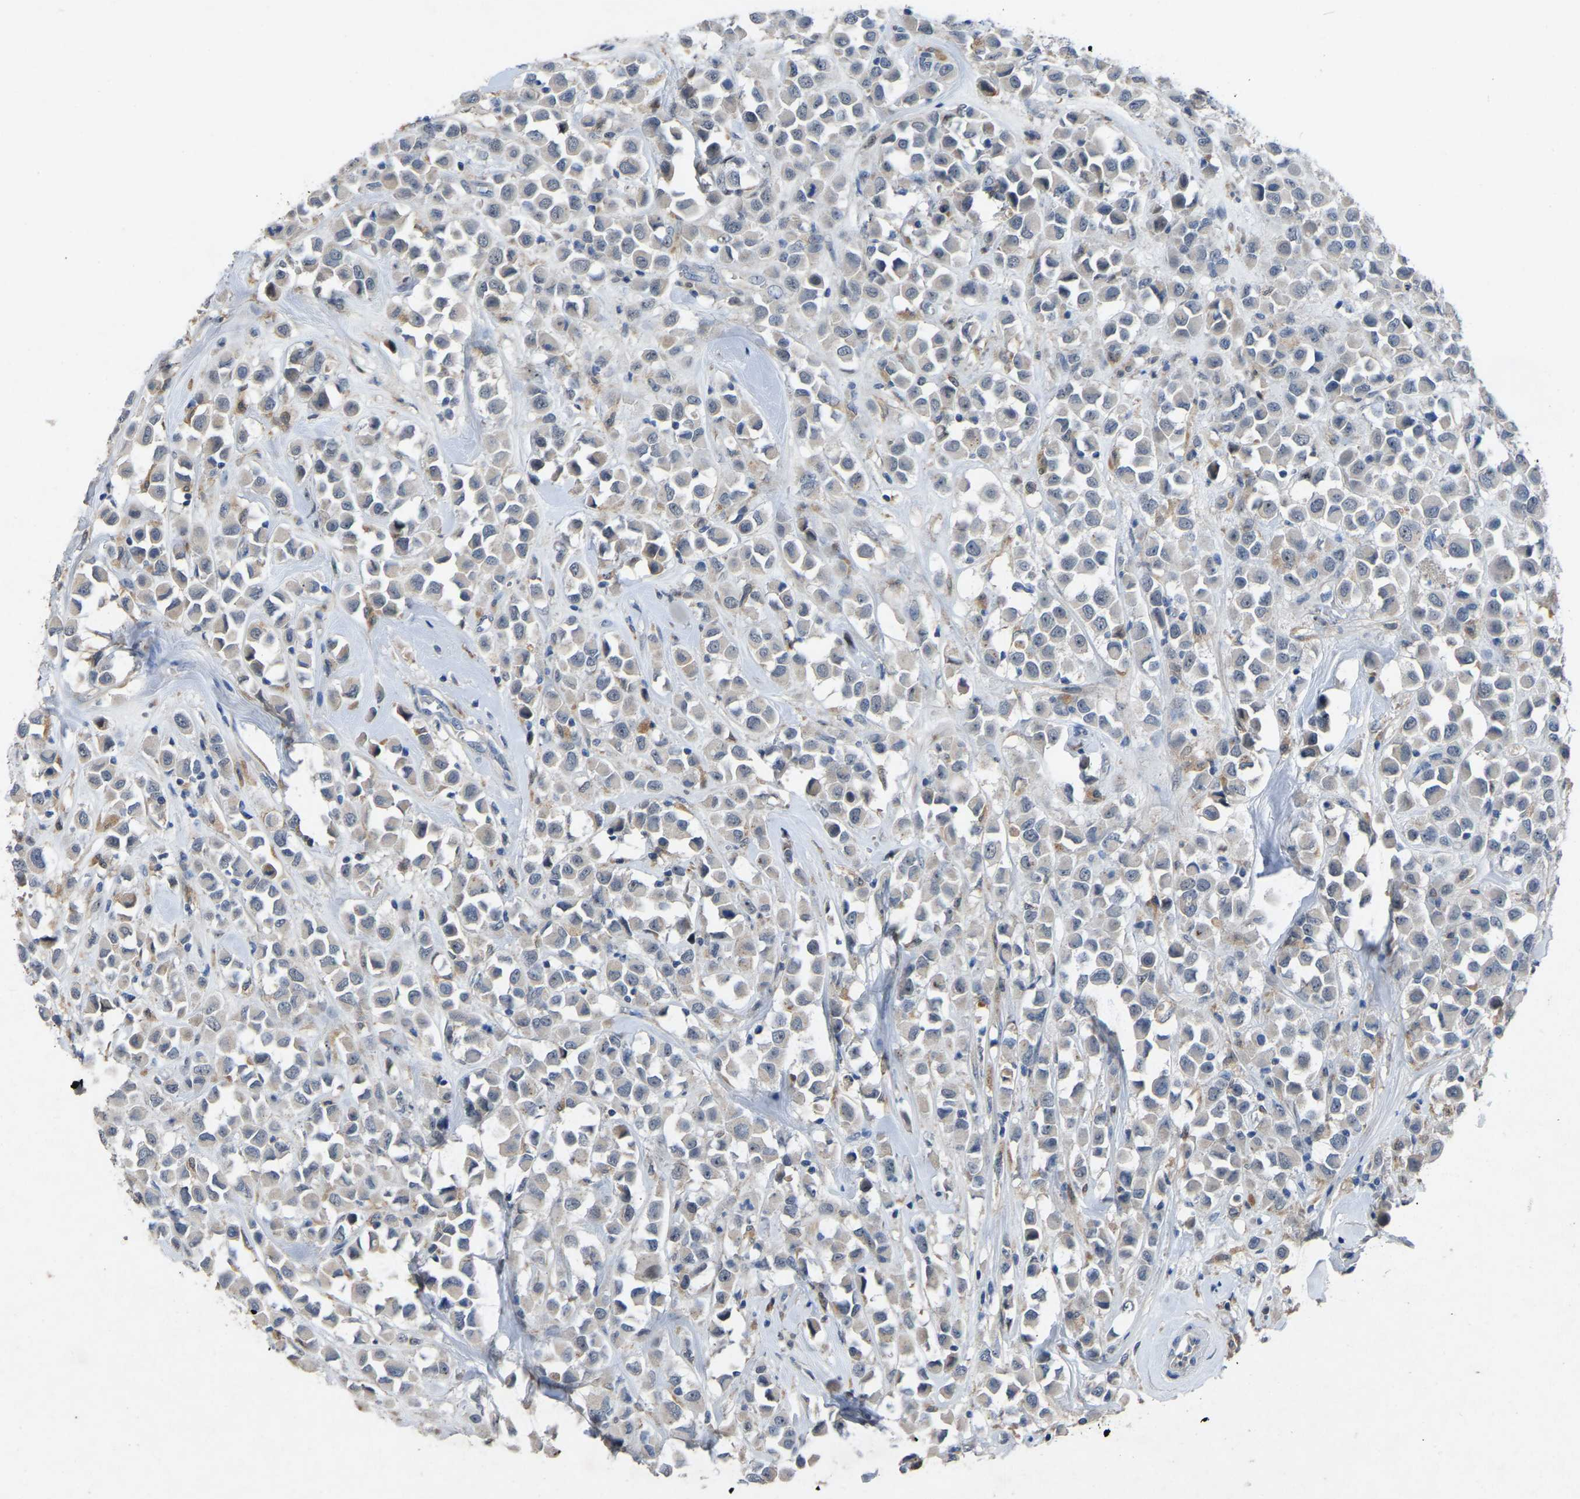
{"staining": {"intensity": "negative", "quantity": "none", "location": "none"}, "tissue": "breast cancer", "cell_type": "Tumor cells", "image_type": "cancer", "snomed": [{"axis": "morphology", "description": "Duct carcinoma"}, {"axis": "topography", "description": "Breast"}], "caption": "An immunohistochemistry image of breast infiltrating ductal carcinoma is shown. There is no staining in tumor cells of breast infiltrating ductal carcinoma.", "gene": "FHIT", "patient": {"sex": "female", "age": 61}}